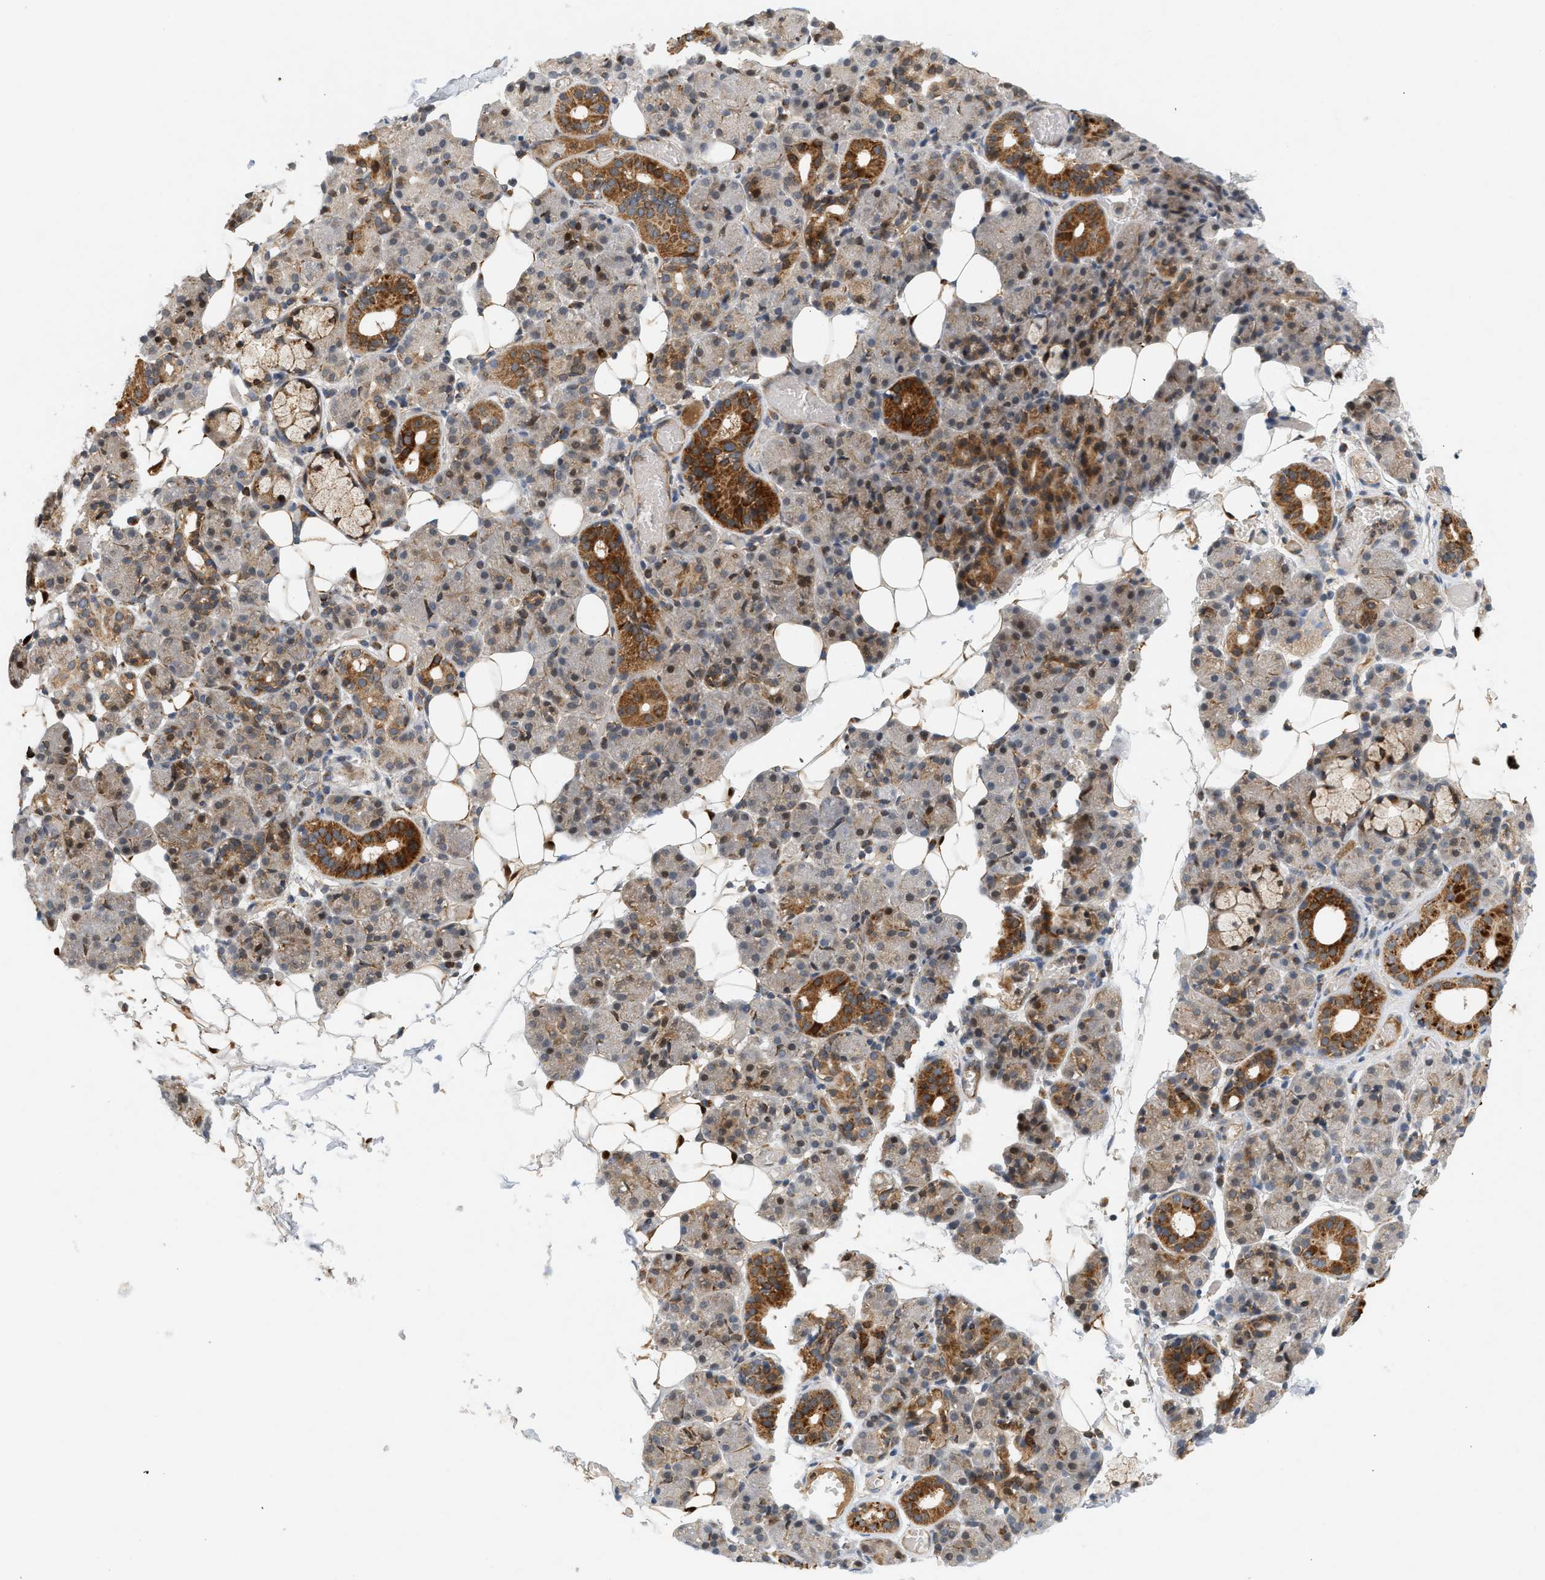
{"staining": {"intensity": "strong", "quantity": "25%-75%", "location": "cytoplasmic/membranous"}, "tissue": "salivary gland", "cell_type": "Glandular cells", "image_type": "normal", "snomed": [{"axis": "morphology", "description": "Normal tissue, NOS"}, {"axis": "topography", "description": "Salivary gland"}], "caption": "Protein analysis of unremarkable salivary gland displays strong cytoplasmic/membranous staining in approximately 25%-75% of glandular cells. (DAB (3,3'-diaminobenzidine) IHC with brightfield microscopy, high magnification).", "gene": "MCU", "patient": {"sex": "male", "age": 63}}